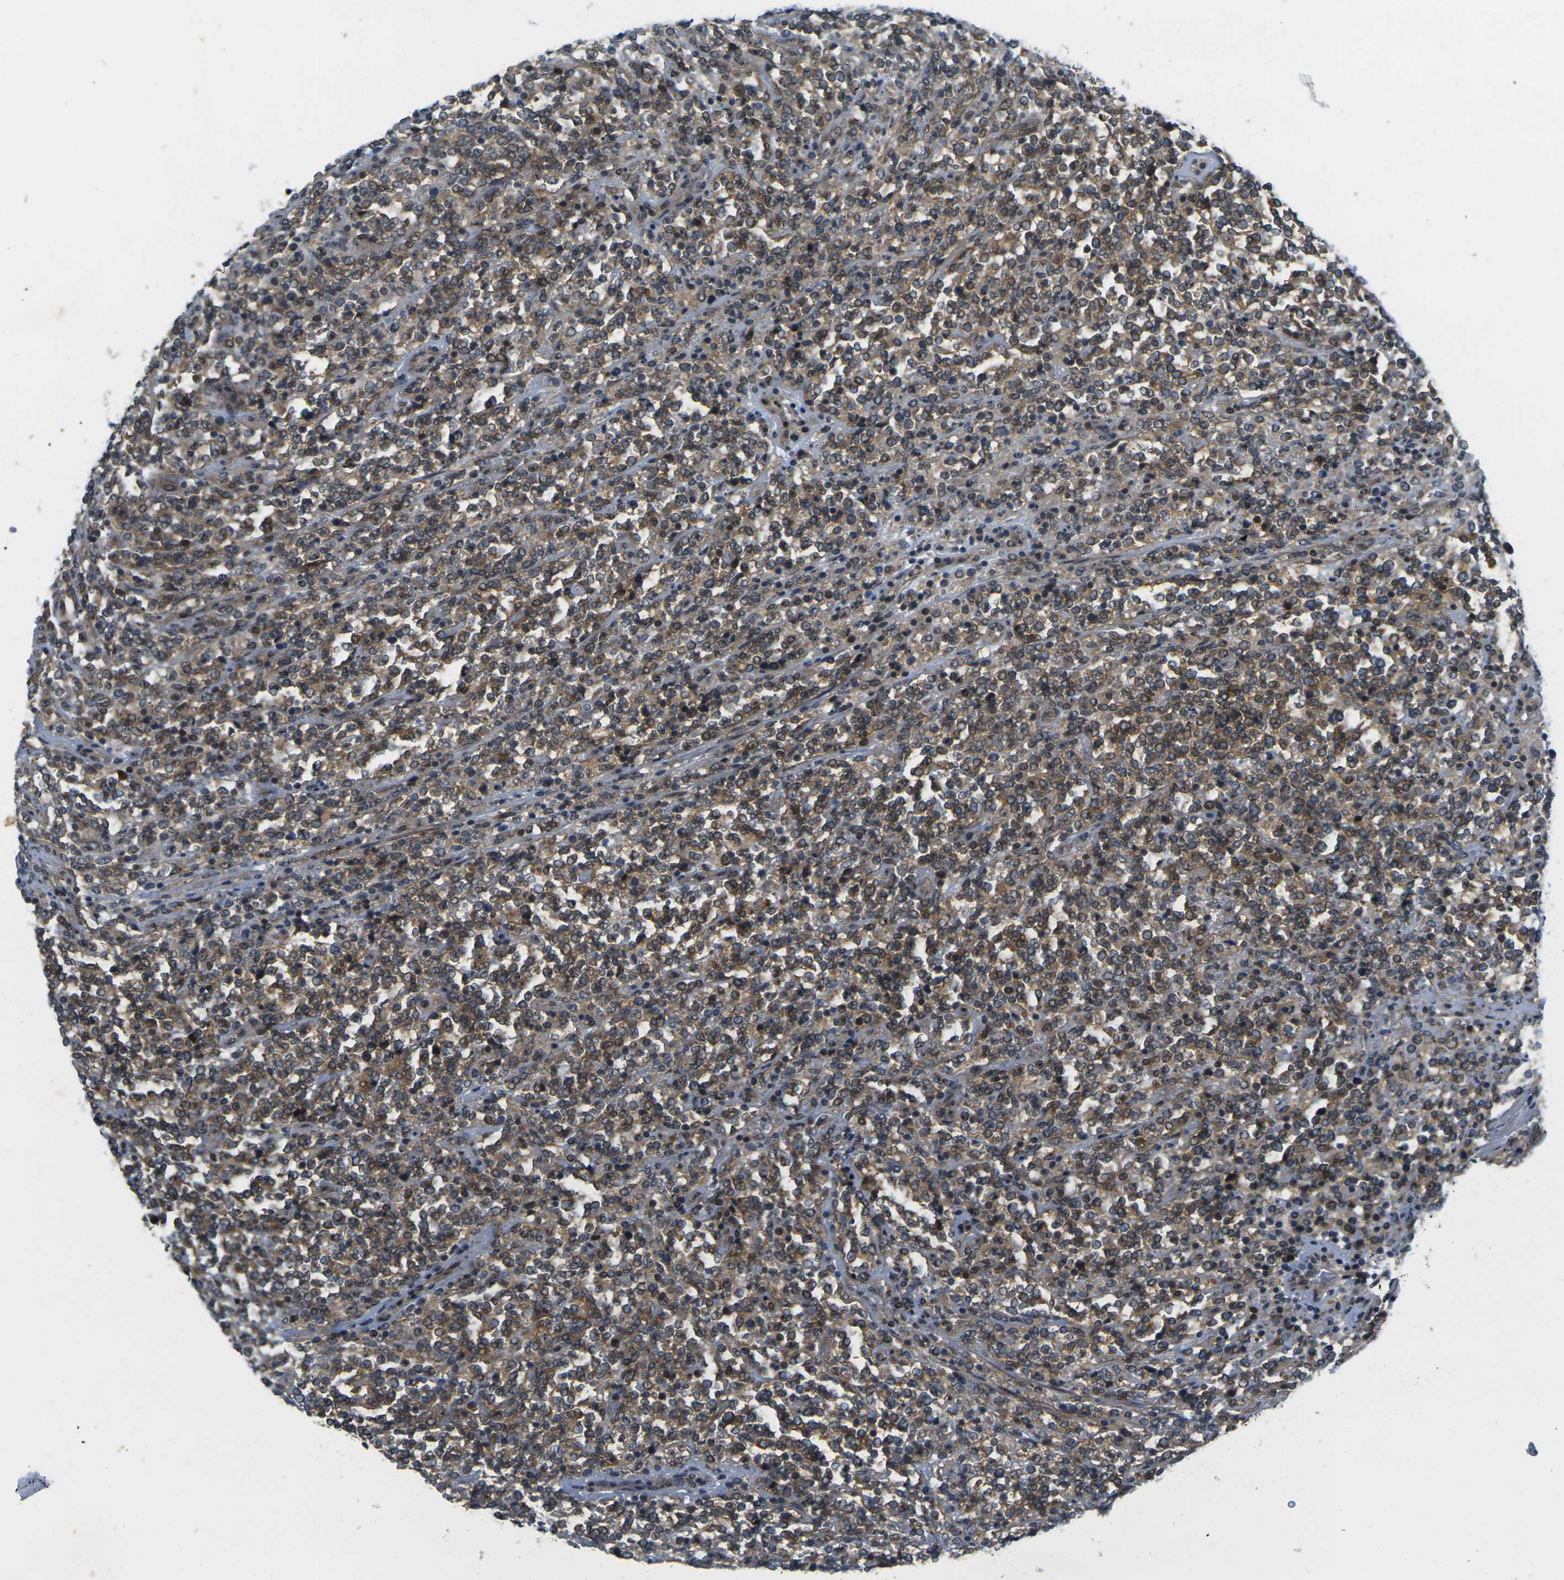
{"staining": {"intensity": "weak", "quantity": ">75%", "location": "cytoplasmic/membranous,nuclear"}, "tissue": "lymphoma", "cell_type": "Tumor cells", "image_type": "cancer", "snomed": [{"axis": "morphology", "description": "Malignant lymphoma, non-Hodgkin's type, High grade"}, {"axis": "topography", "description": "Soft tissue"}], "caption": "The histopathology image reveals a brown stain indicating the presence of a protein in the cytoplasmic/membranous and nuclear of tumor cells in high-grade malignant lymphoma, non-Hodgkin's type.", "gene": "KCTD10", "patient": {"sex": "male", "age": 18}}